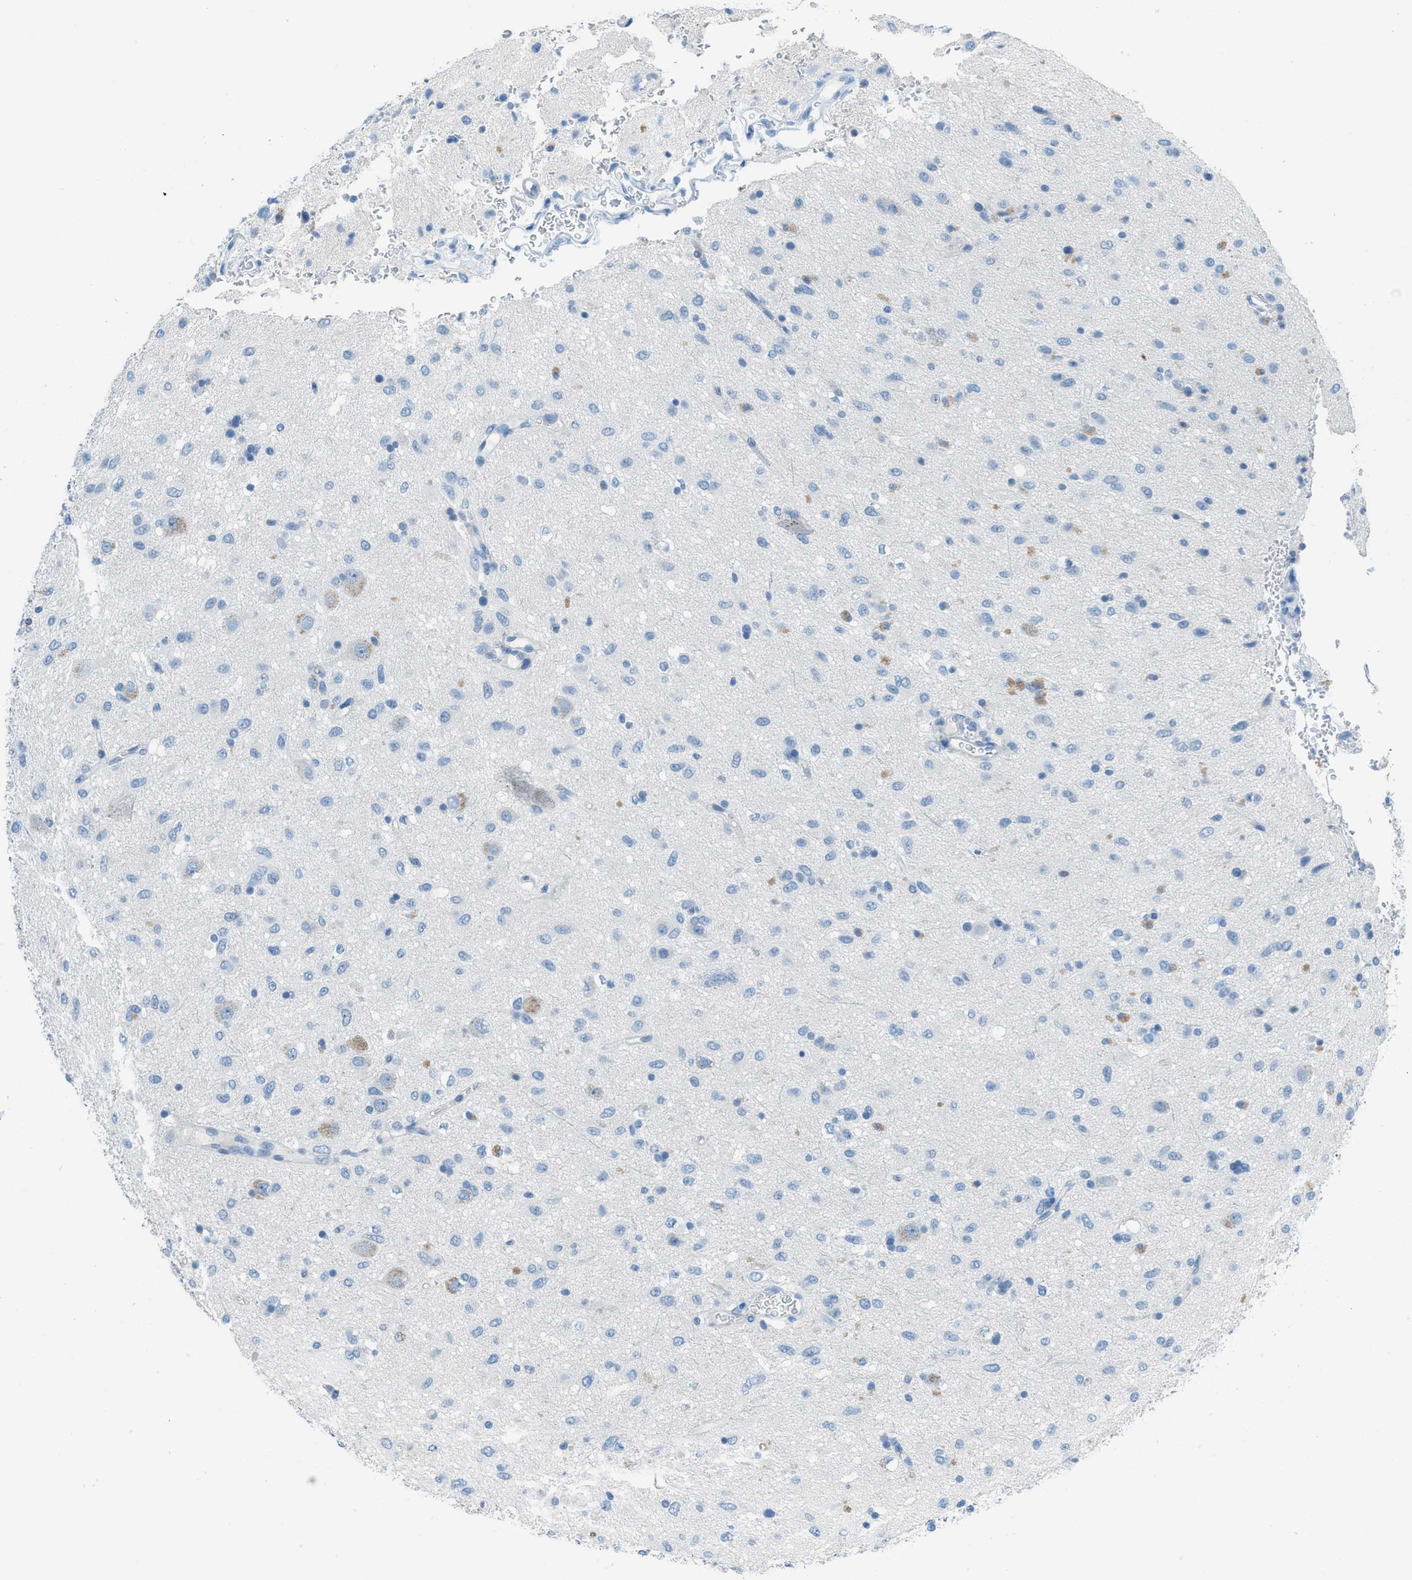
{"staining": {"intensity": "weak", "quantity": "<25%", "location": "cytoplasmic/membranous"}, "tissue": "glioma", "cell_type": "Tumor cells", "image_type": "cancer", "snomed": [{"axis": "morphology", "description": "Glioma, malignant, Low grade"}, {"axis": "topography", "description": "Brain"}], "caption": "DAB (3,3'-diaminobenzidine) immunohistochemical staining of human malignant glioma (low-grade) exhibits no significant positivity in tumor cells.", "gene": "ACAN", "patient": {"sex": "male", "age": 77}}